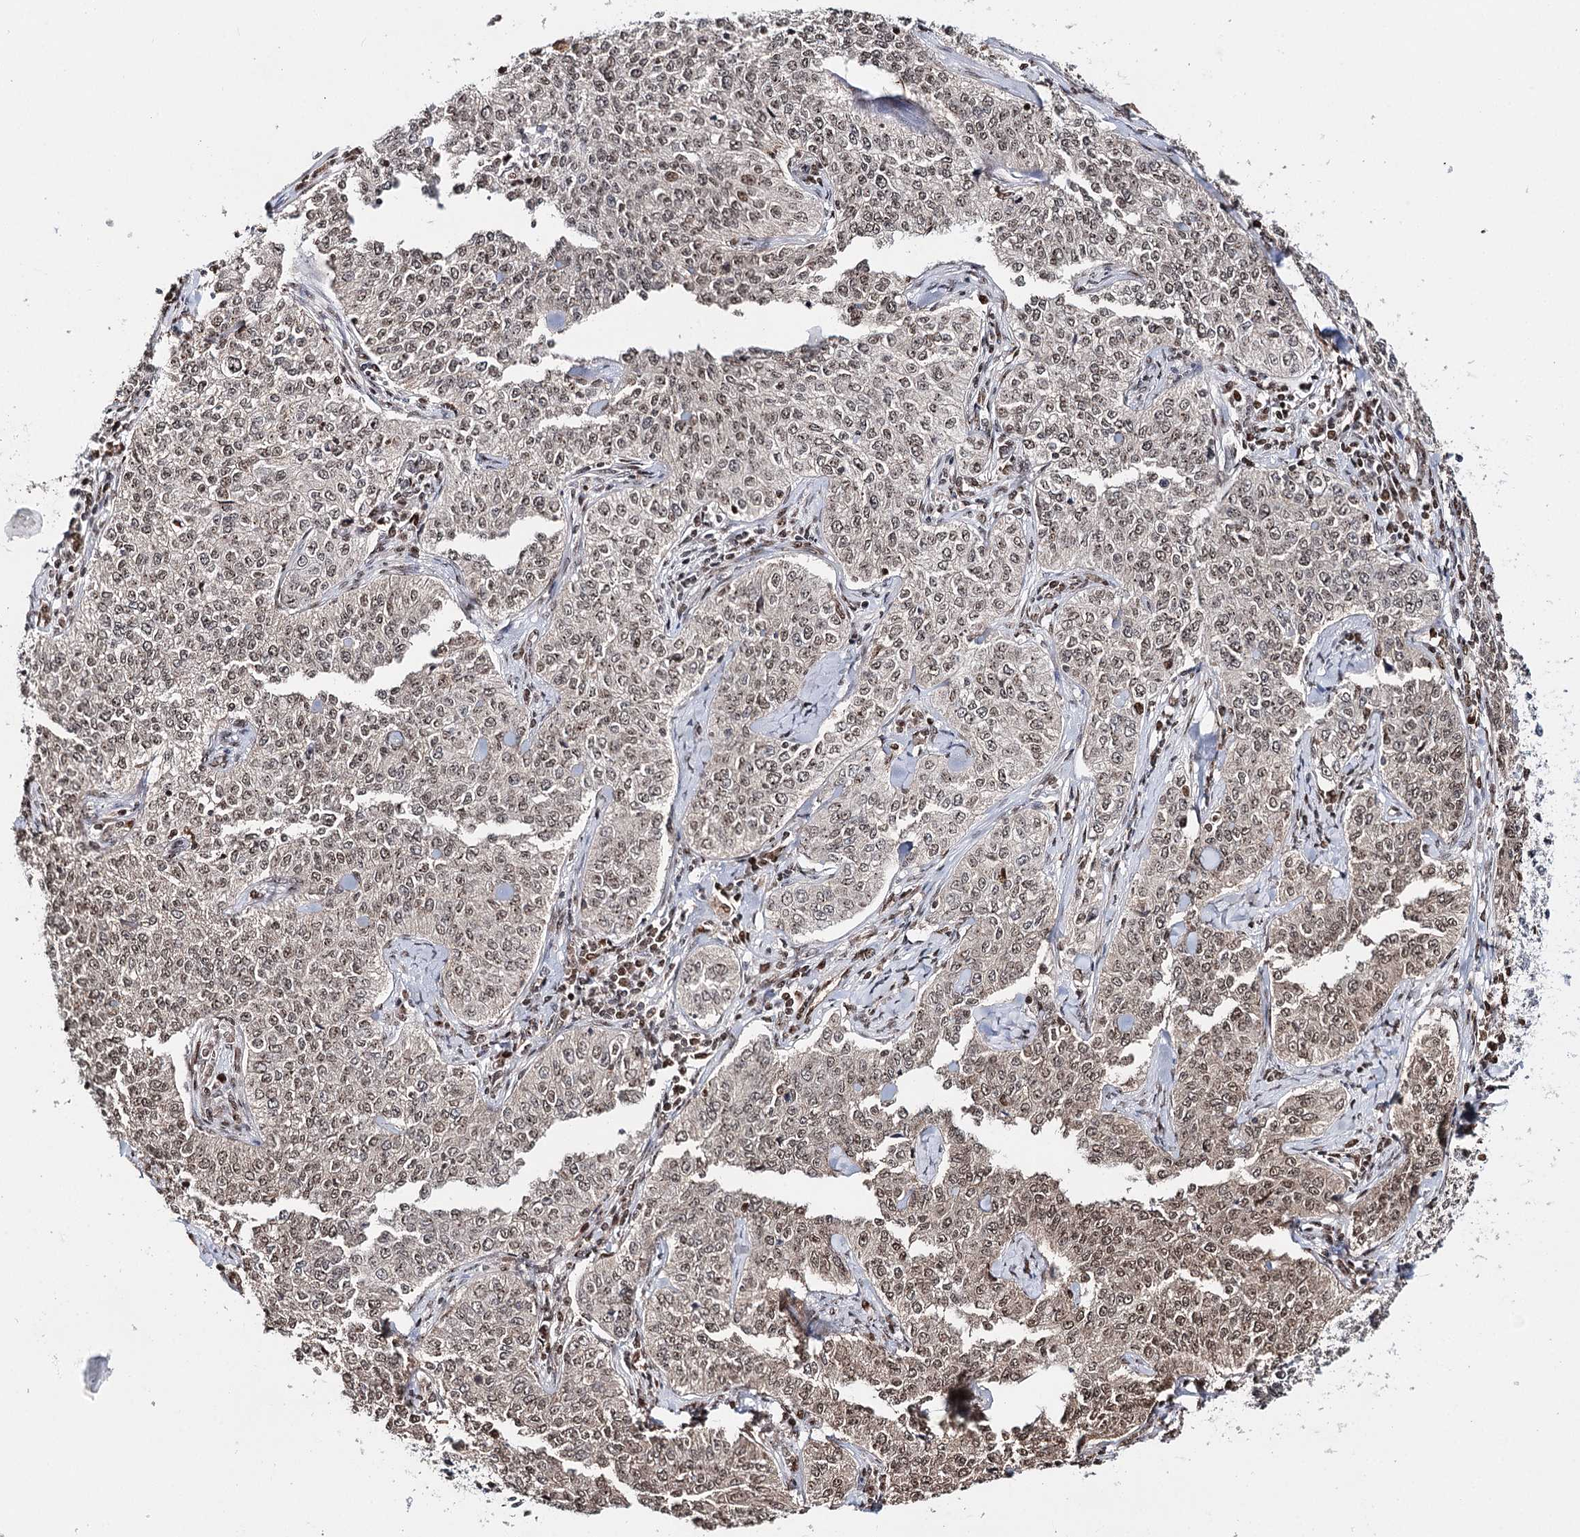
{"staining": {"intensity": "weak", "quantity": "25%-75%", "location": "nuclear"}, "tissue": "cervical cancer", "cell_type": "Tumor cells", "image_type": "cancer", "snomed": [{"axis": "morphology", "description": "Squamous cell carcinoma, NOS"}, {"axis": "topography", "description": "Cervix"}], "caption": "Human cervical squamous cell carcinoma stained with a brown dye displays weak nuclear positive staining in approximately 25%-75% of tumor cells.", "gene": "RPS27A", "patient": {"sex": "female", "age": 35}}